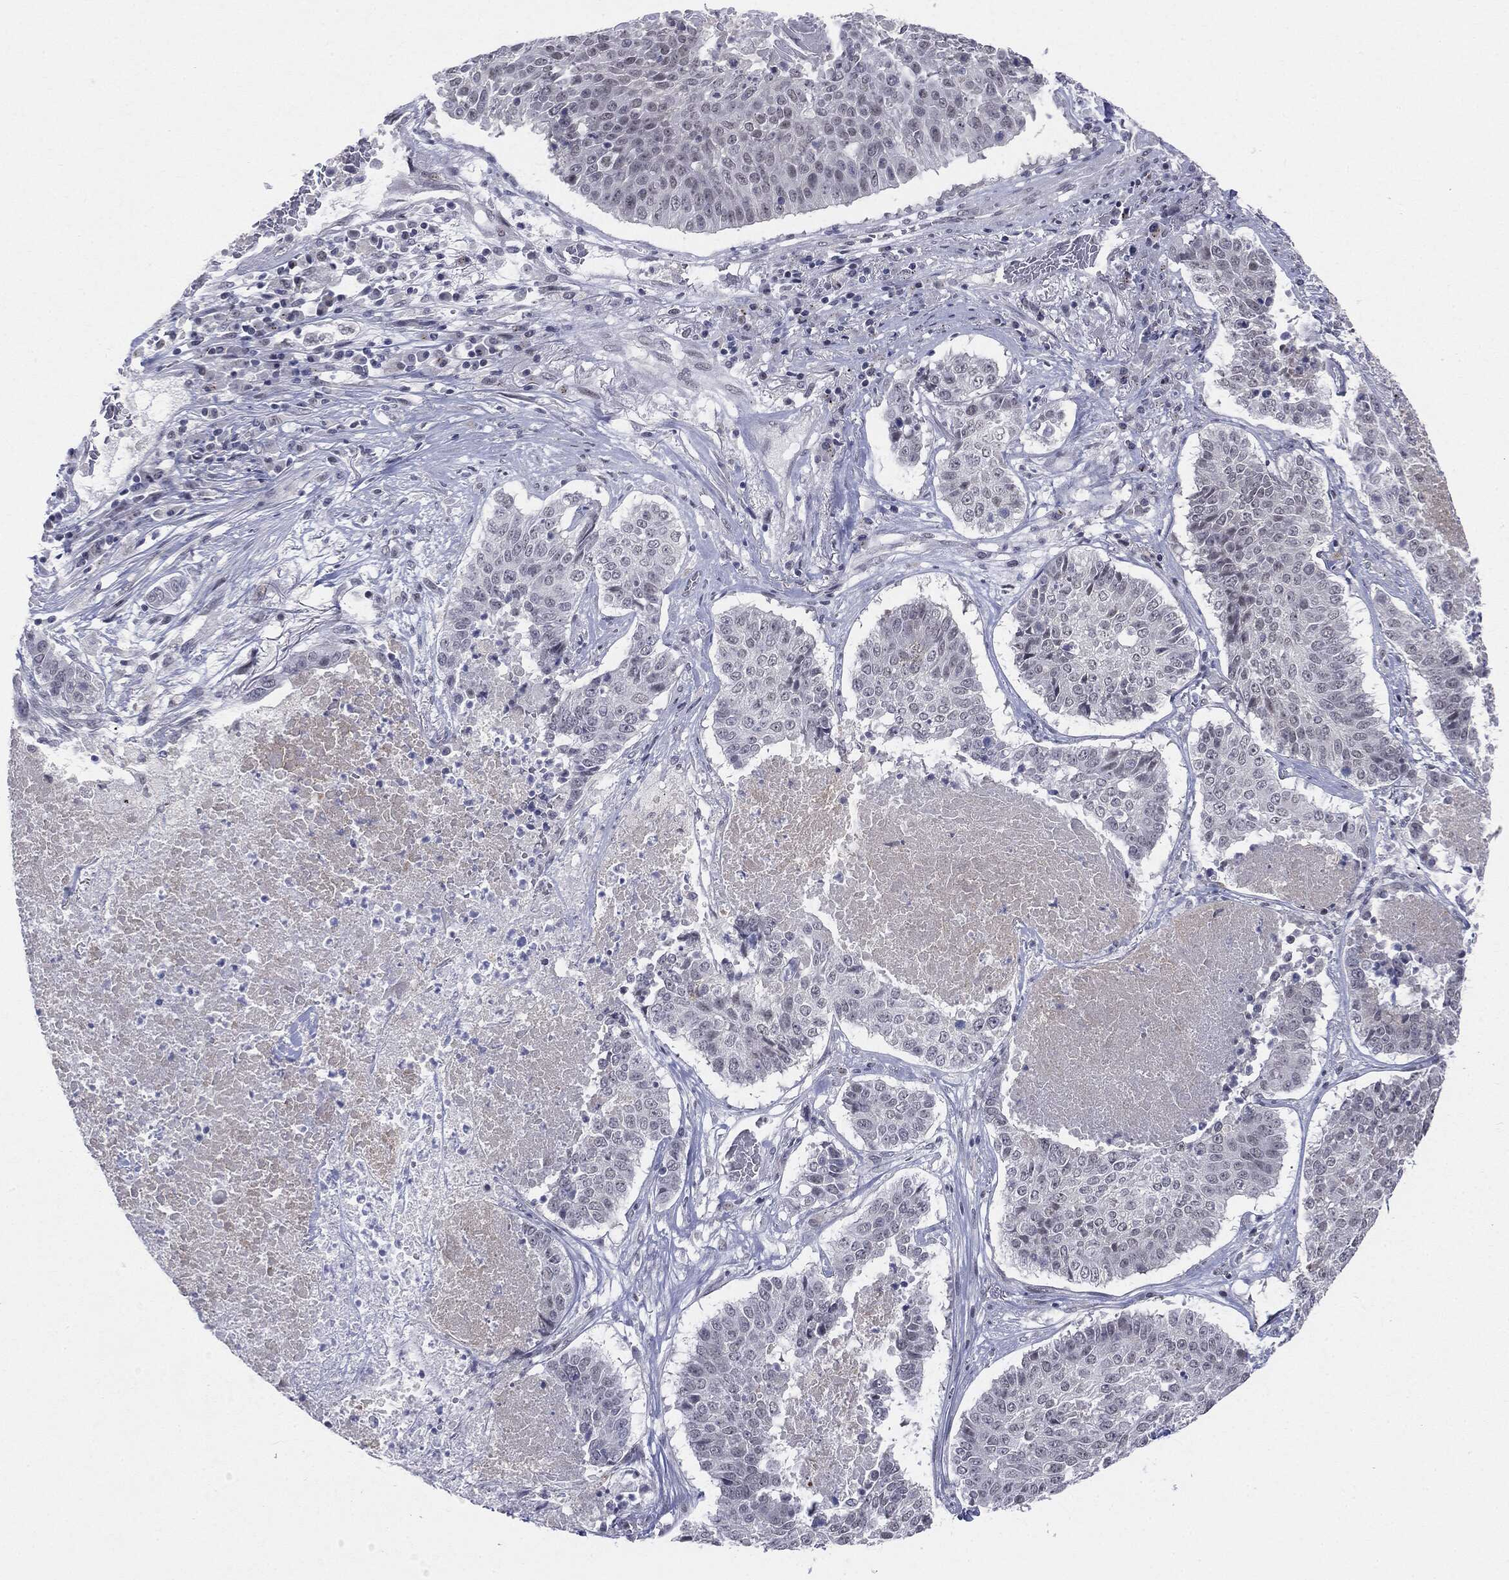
{"staining": {"intensity": "negative", "quantity": "none", "location": "none"}, "tissue": "lung cancer", "cell_type": "Tumor cells", "image_type": "cancer", "snomed": [{"axis": "morphology", "description": "Squamous cell carcinoma, NOS"}, {"axis": "topography", "description": "Lung"}], "caption": "This is an immunohistochemistry (IHC) photomicrograph of lung cancer (squamous cell carcinoma). There is no expression in tumor cells.", "gene": "SLC5A5", "patient": {"sex": "male", "age": 64}}